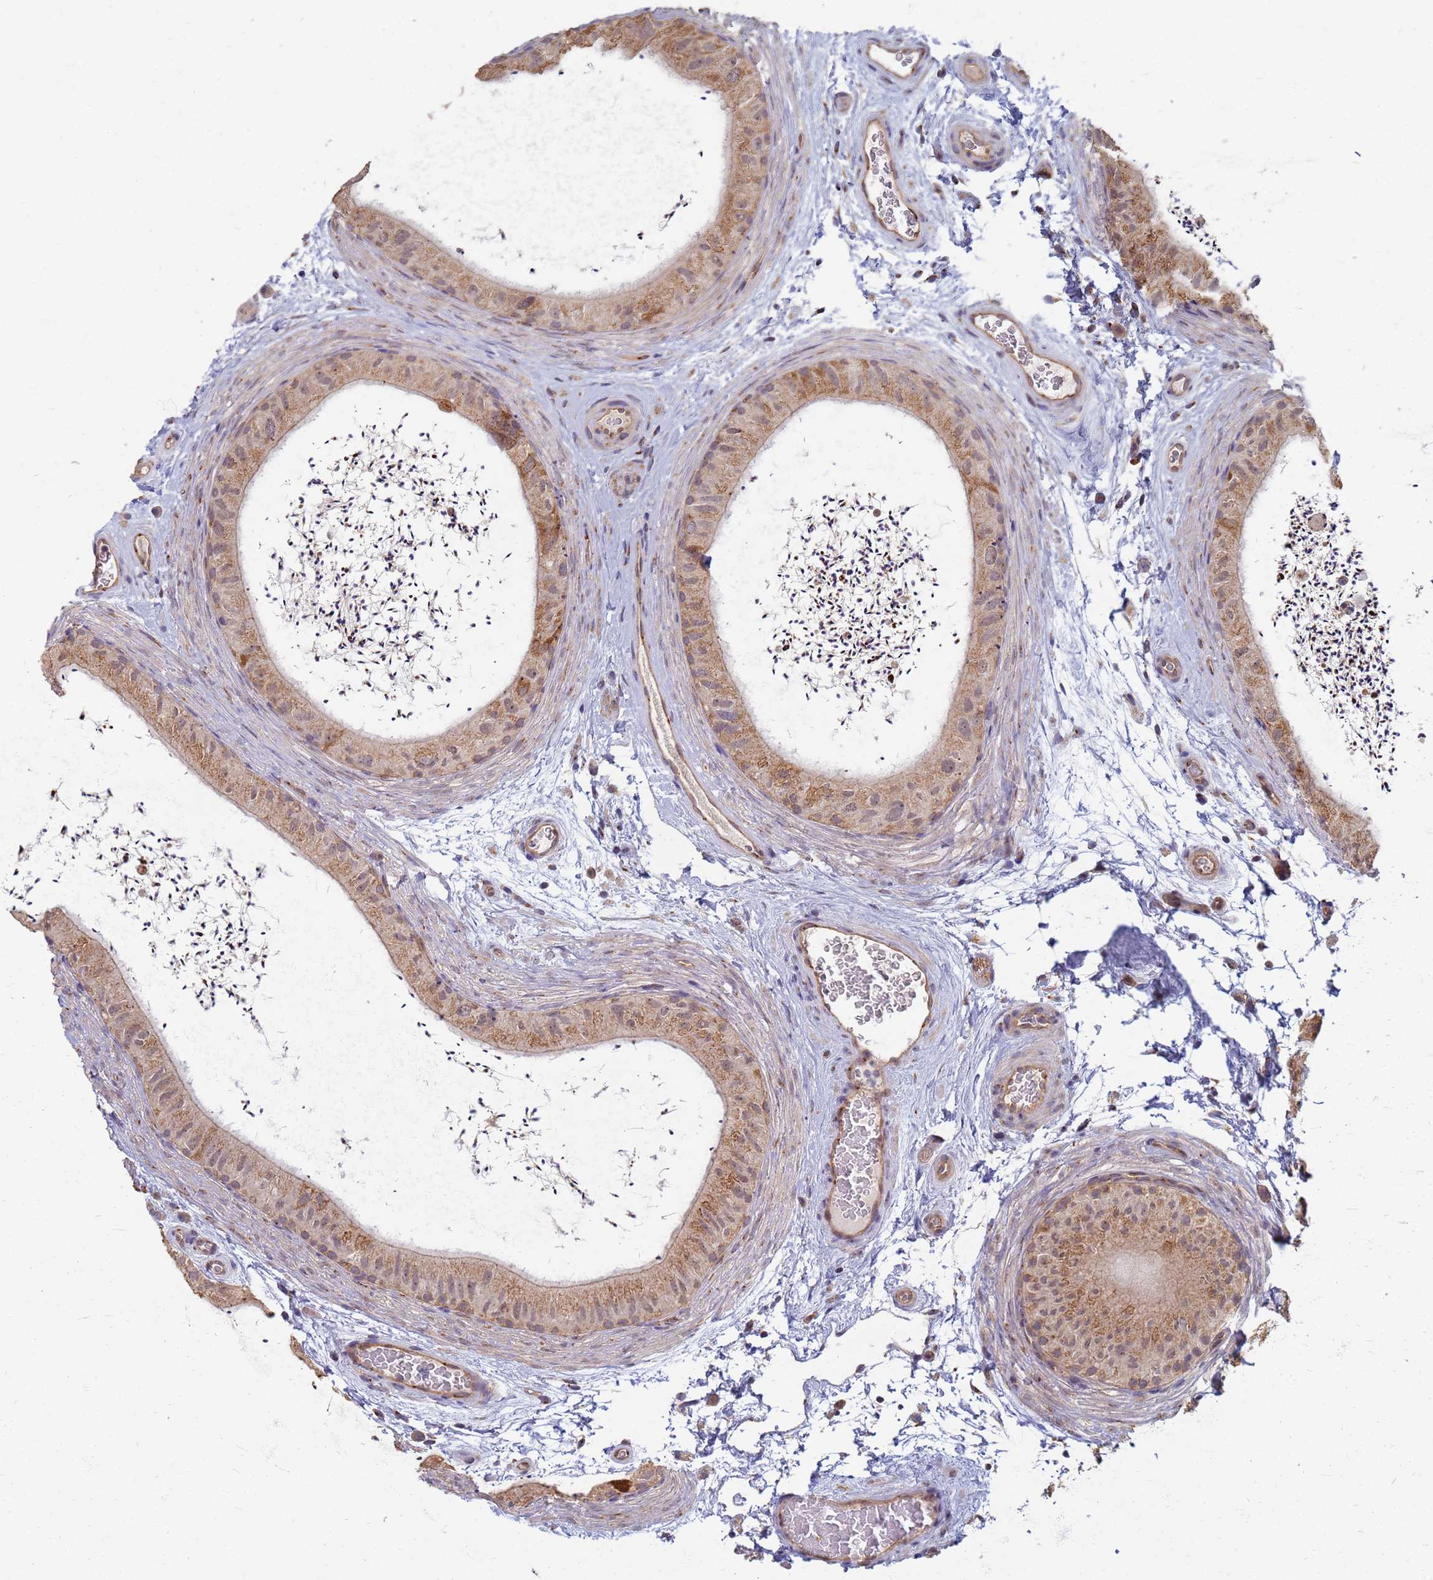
{"staining": {"intensity": "moderate", "quantity": ">75%", "location": "cytoplasmic/membranous"}, "tissue": "epididymis", "cell_type": "Glandular cells", "image_type": "normal", "snomed": [{"axis": "morphology", "description": "Normal tissue, NOS"}, {"axis": "topography", "description": "Epididymis"}], "caption": "Protein expression analysis of normal human epididymis reveals moderate cytoplasmic/membranous positivity in approximately >75% of glandular cells.", "gene": "ITGB4", "patient": {"sex": "male", "age": 50}}